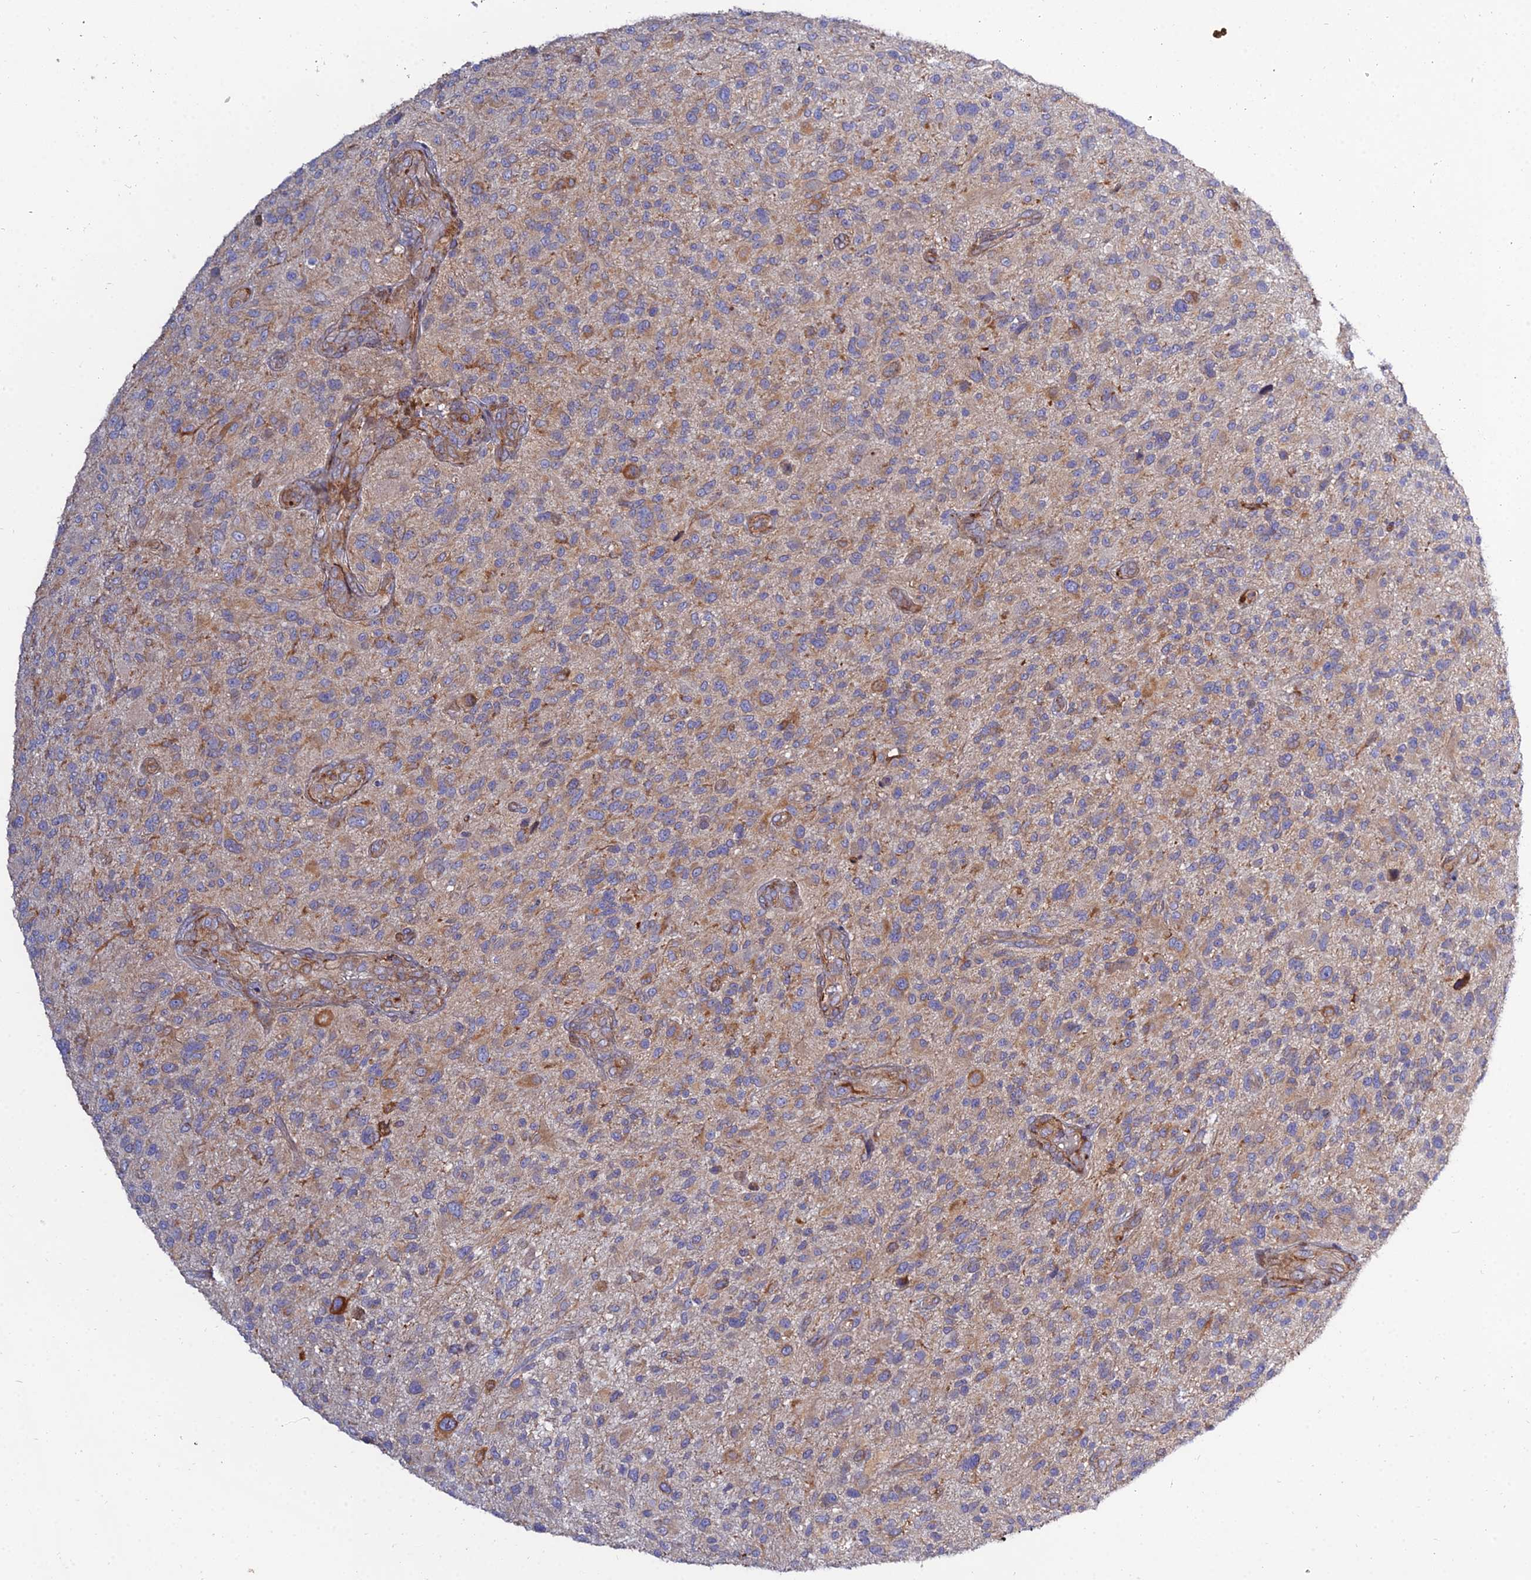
{"staining": {"intensity": "weak", "quantity": "<25%", "location": "cytoplasmic/membranous"}, "tissue": "glioma", "cell_type": "Tumor cells", "image_type": "cancer", "snomed": [{"axis": "morphology", "description": "Glioma, malignant, High grade"}, {"axis": "topography", "description": "Brain"}], "caption": "Glioma stained for a protein using immunohistochemistry shows no positivity tumor cells.", "gene": "ARL6IP1", "patient": {"sex": "male", "age": 47}}